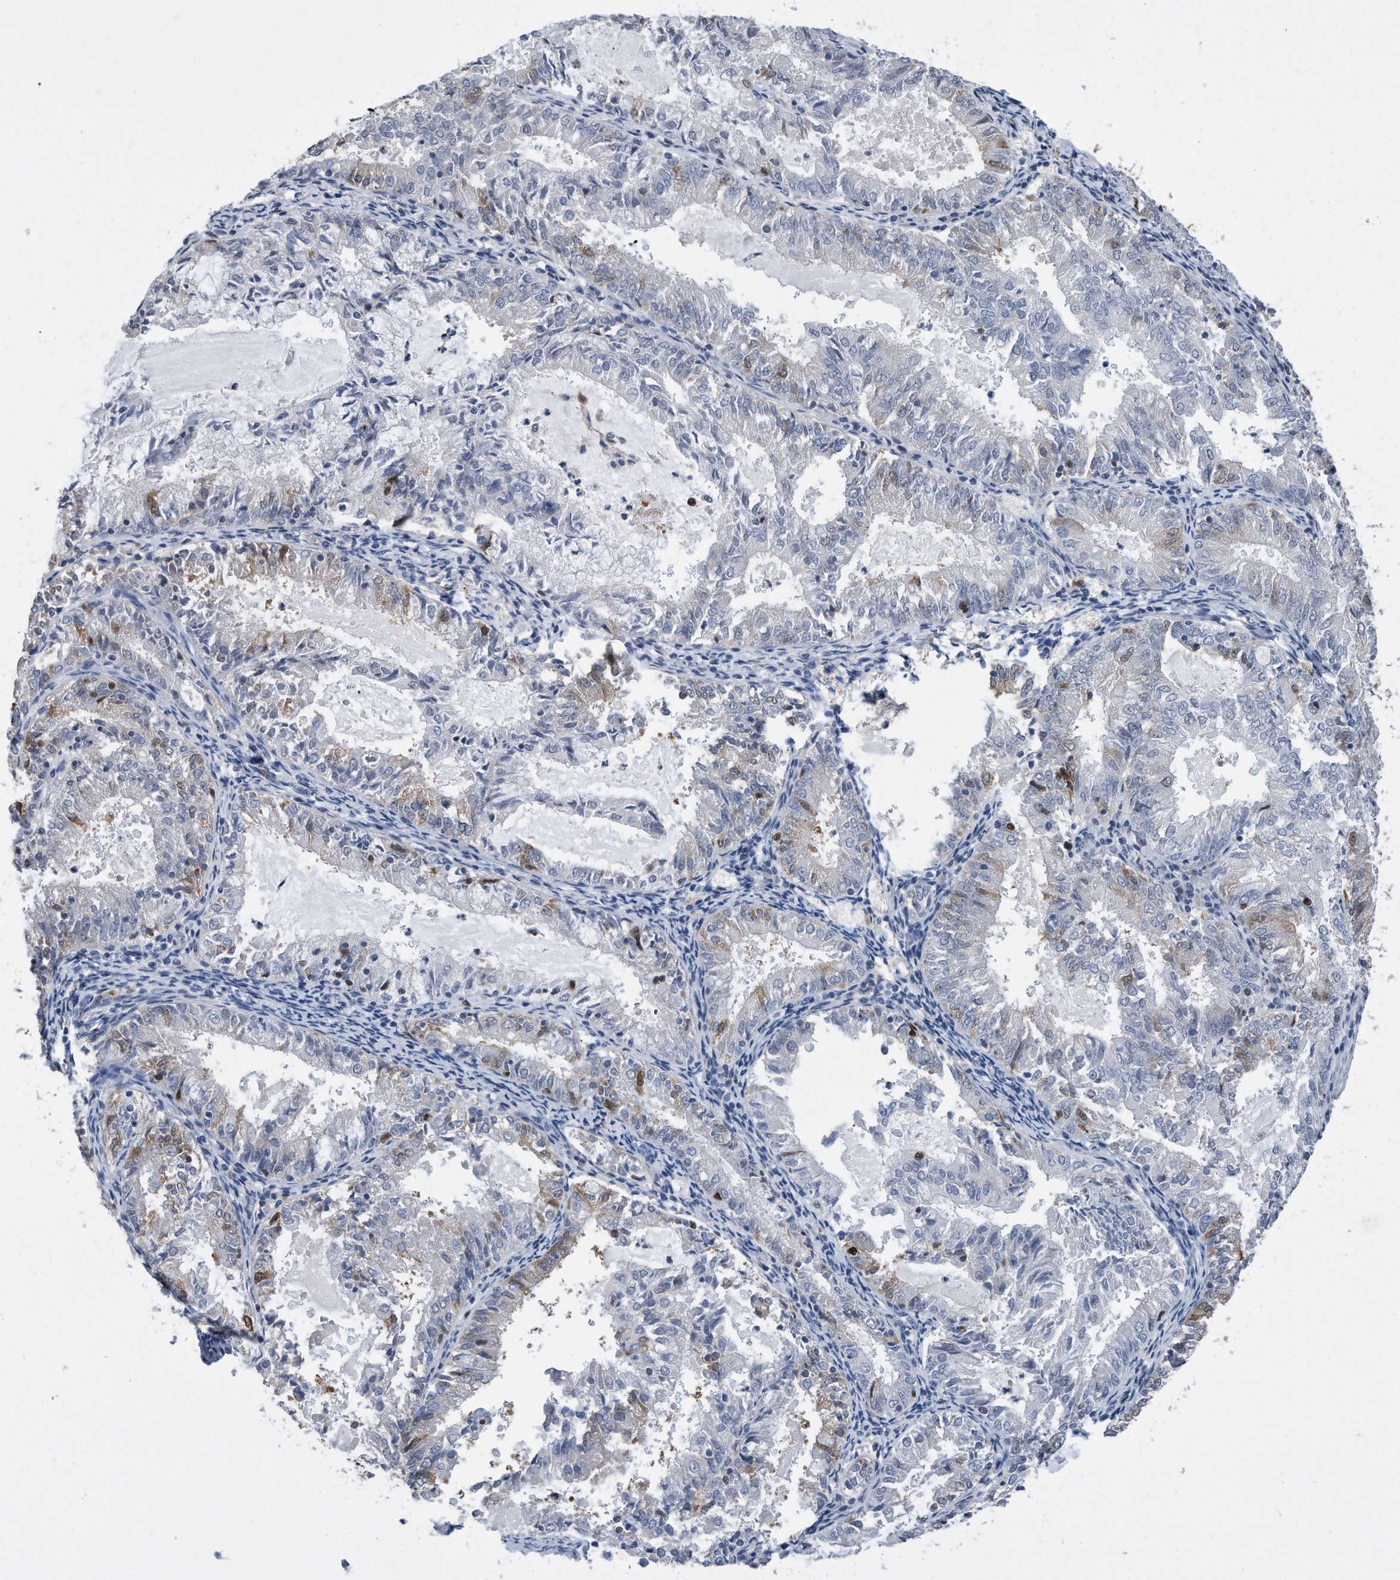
{"staining": {"intensity": "moderate", "quantity": "<25%", "location": "cytoplasmic/membranous,nuclear"}, "tissue": "endometrial cancer", "cell_type": "Tumor cells", "image_type": "cancer", "snomed": [{"axis": "morphology", "description": "Adenocarcinoma, NOS"}, {"axis": "topography", "description": "Endometrium"}], "caption": "This photomicrograph exhibits IHC staining of human endometrial cancer (adenocarcinoma), with low moderate cytoplasmic/membranous and nuclear staining in approximately <25% of tumor cells.", "gene": "PCNA", "patient": {"sex": "female", "age": 57}}